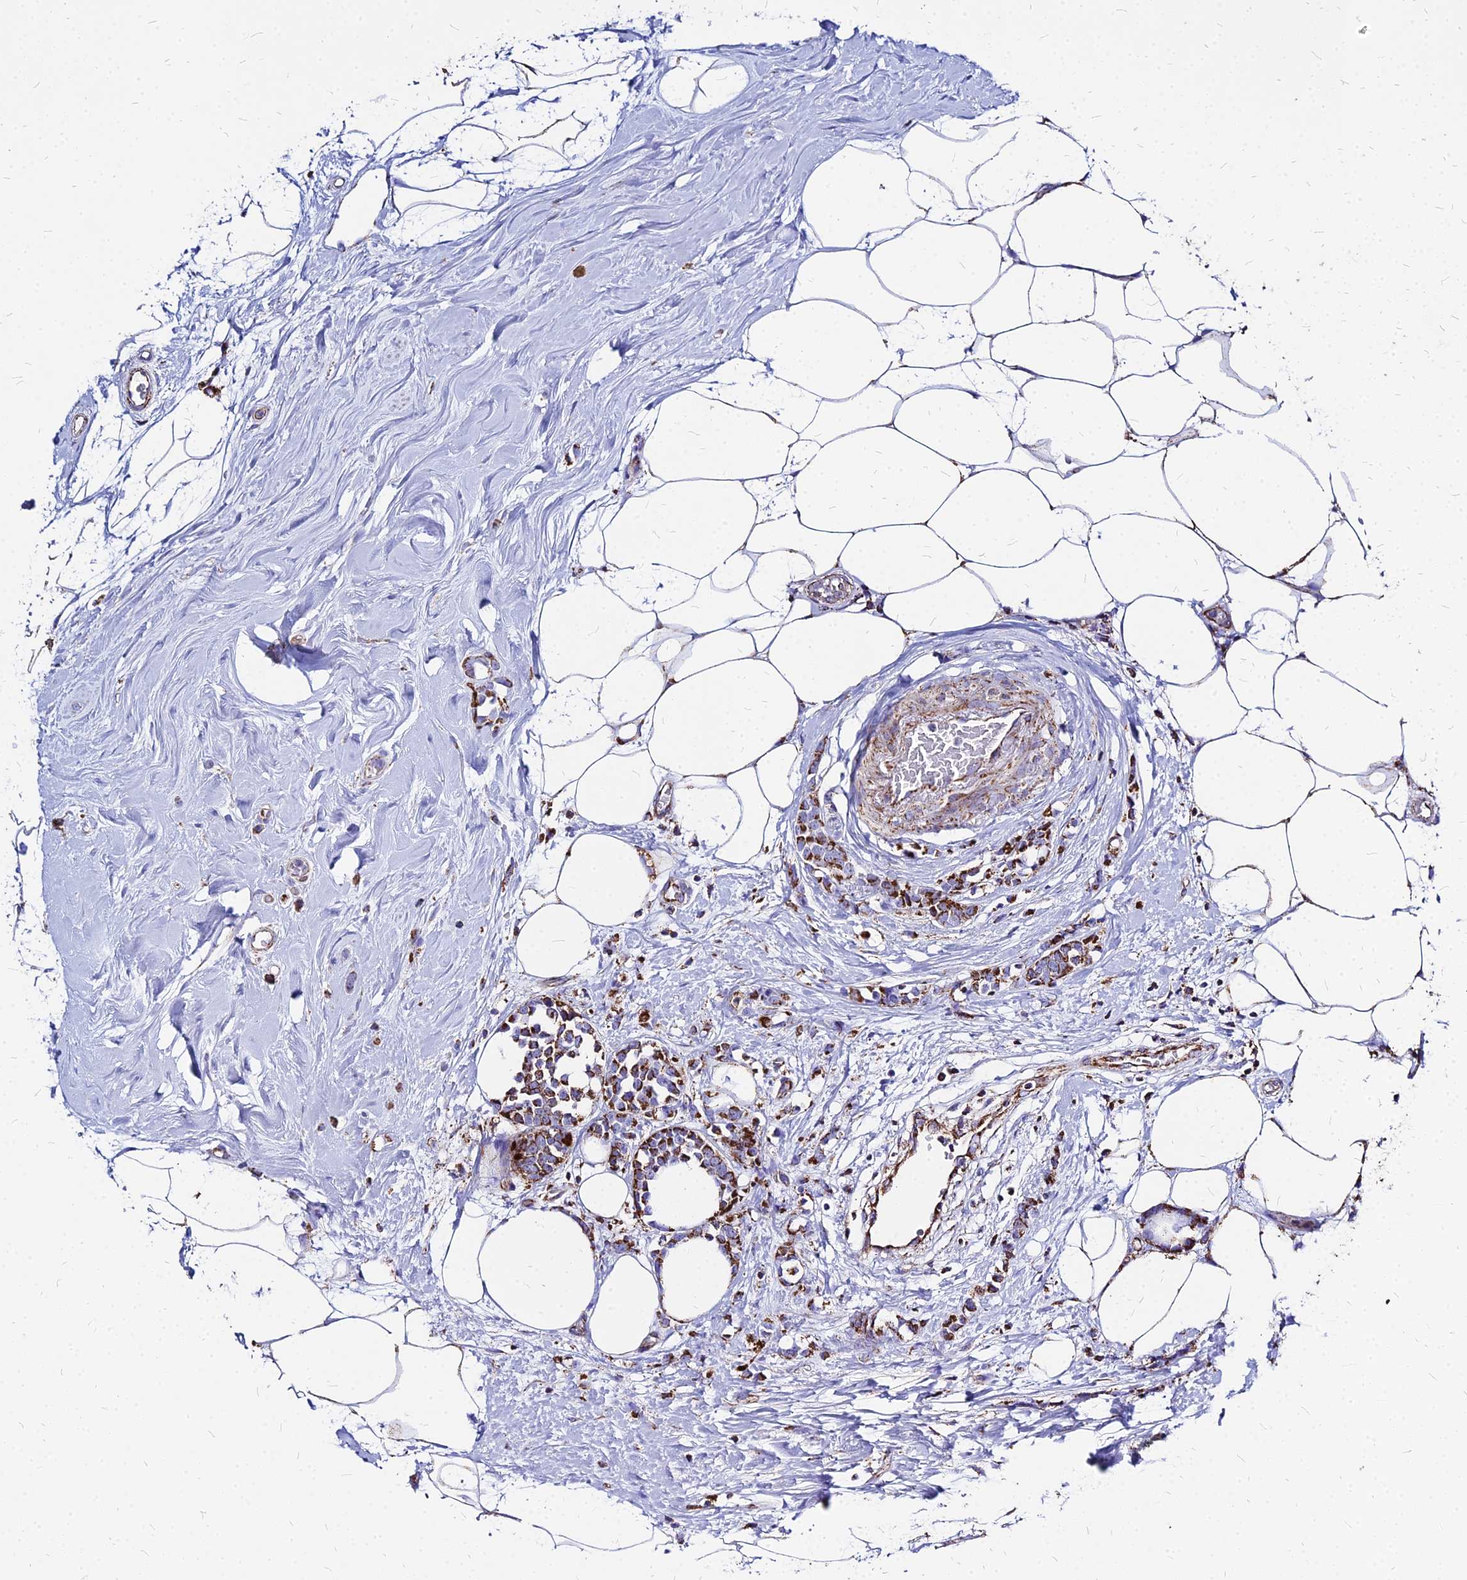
{"staining": {"intensity": "moderate", "quantity": ">75%", "location": "cytoplasmic/membranous"}, "tissue": "breast cancer", "cell_type": "Tumor cells", "image_type": "cancer", "snomed": [{"axis": "morphology", "description": "Lobular carcinoma"}, {"axis": "topography", "description": "Breast"}], "caption": "DAB (3,3'-diaminobenzidine) immunohistochemical staining of breast lobular carcinoma shows moderate cytoplasmic/membranous protein staining in about >75% of tumor cells.", "gene": "DLD", "patient": {"sex": "female", "age": 58}}